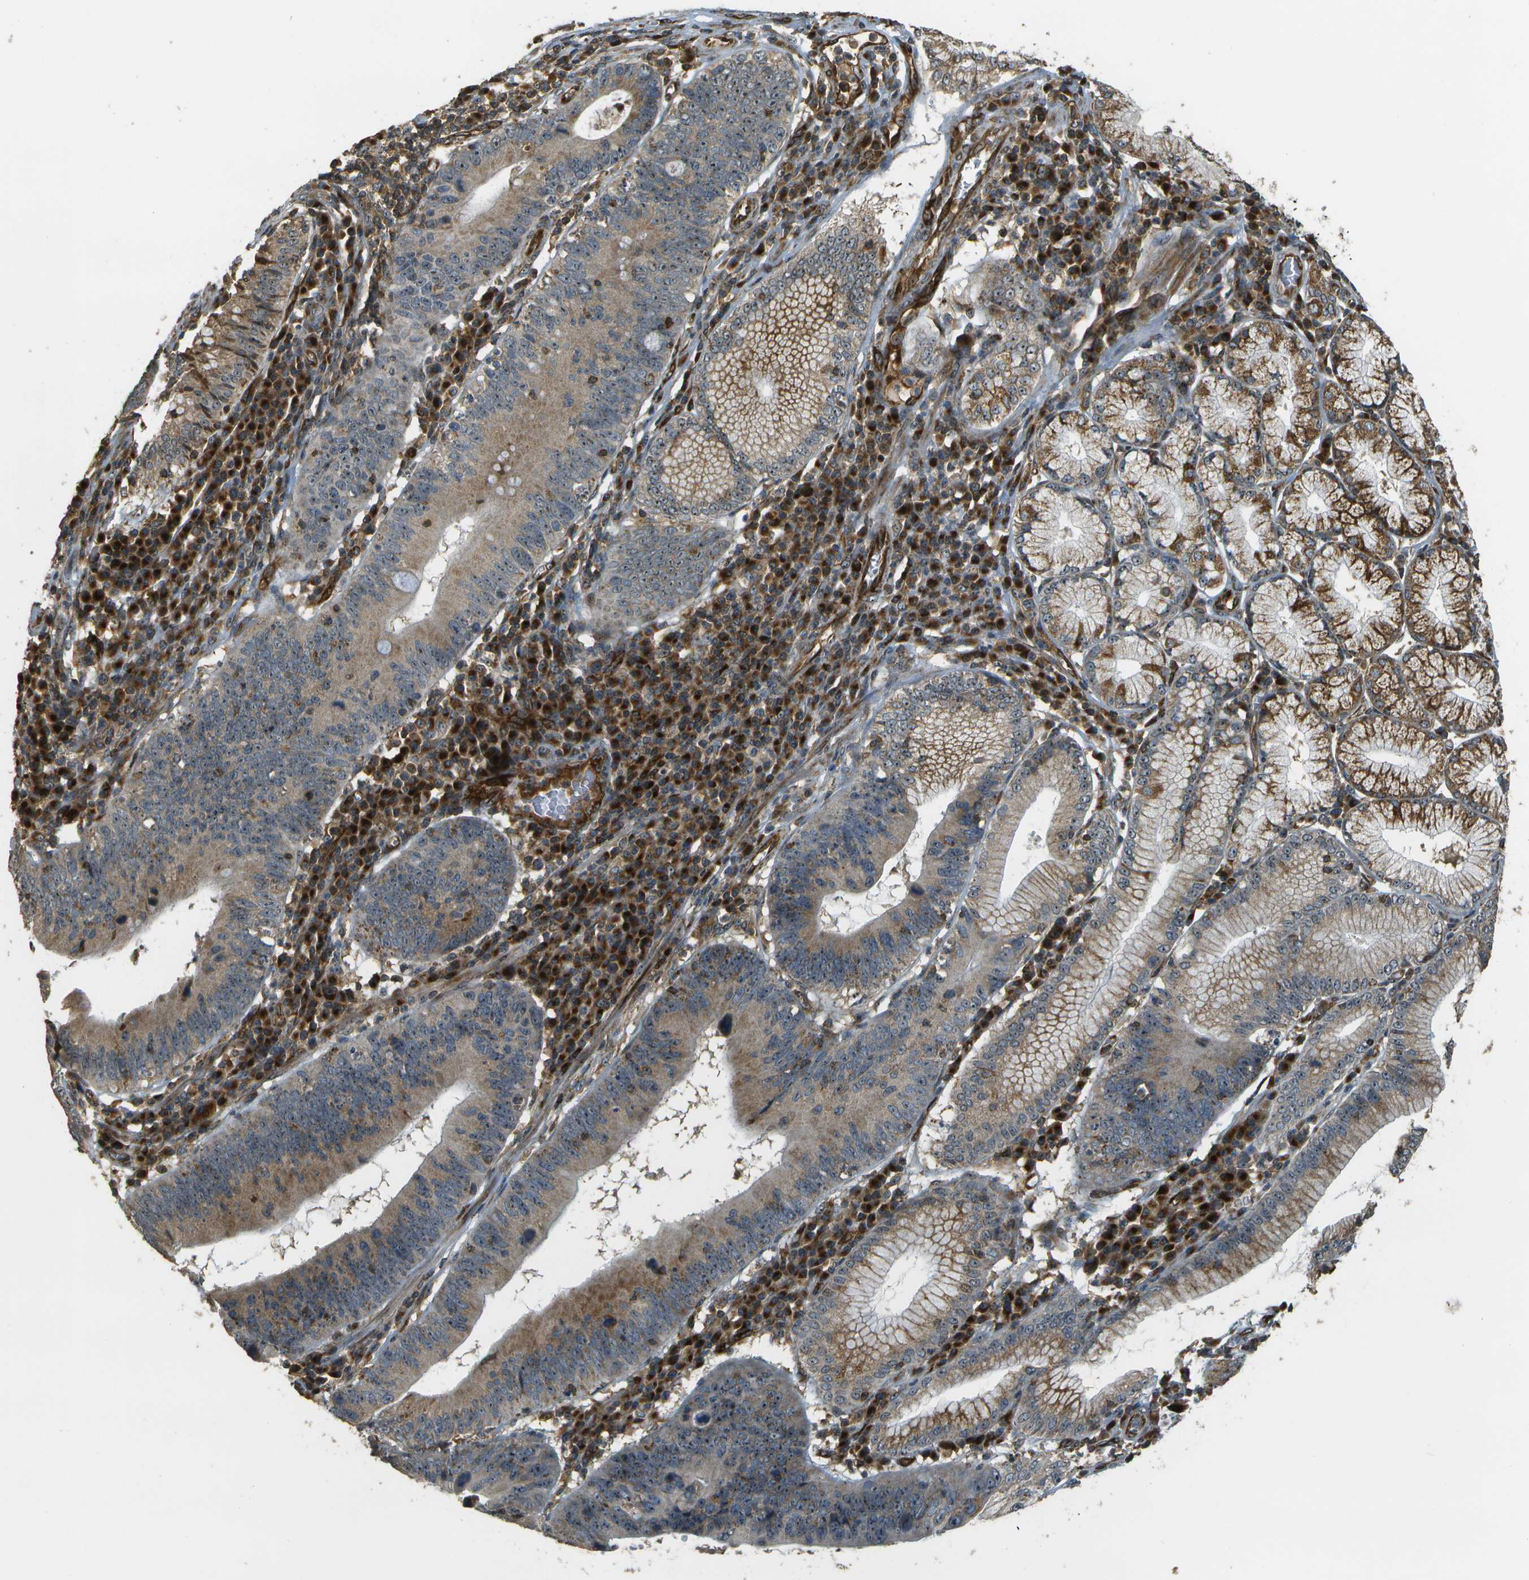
{"staining": {"intensity": "moderate", "quantity": ">75%", "location": "cytoplasmic/membranous,nuclear"}, "tissue": "stomach cancer", "cell_type": "Tumor cells", "image_type": "cancer", "snomed": [{"axis": "morphology", "description": "Adenocarcinoma, NOS"}, {"axis": "topography", "description": "Stomach"}], "caption": "Adenocarcinoma (stomach) stained for a protein reveals moderate cytoplasmic/membranous and nuclear positivity in tumor cells. (DAB (3,3'-diaminobenzidine) IHC, brown staining for protein, blue staining for nuclei).", "gene": "LRP12", "patient": {"sex": "male", "age": 59}}